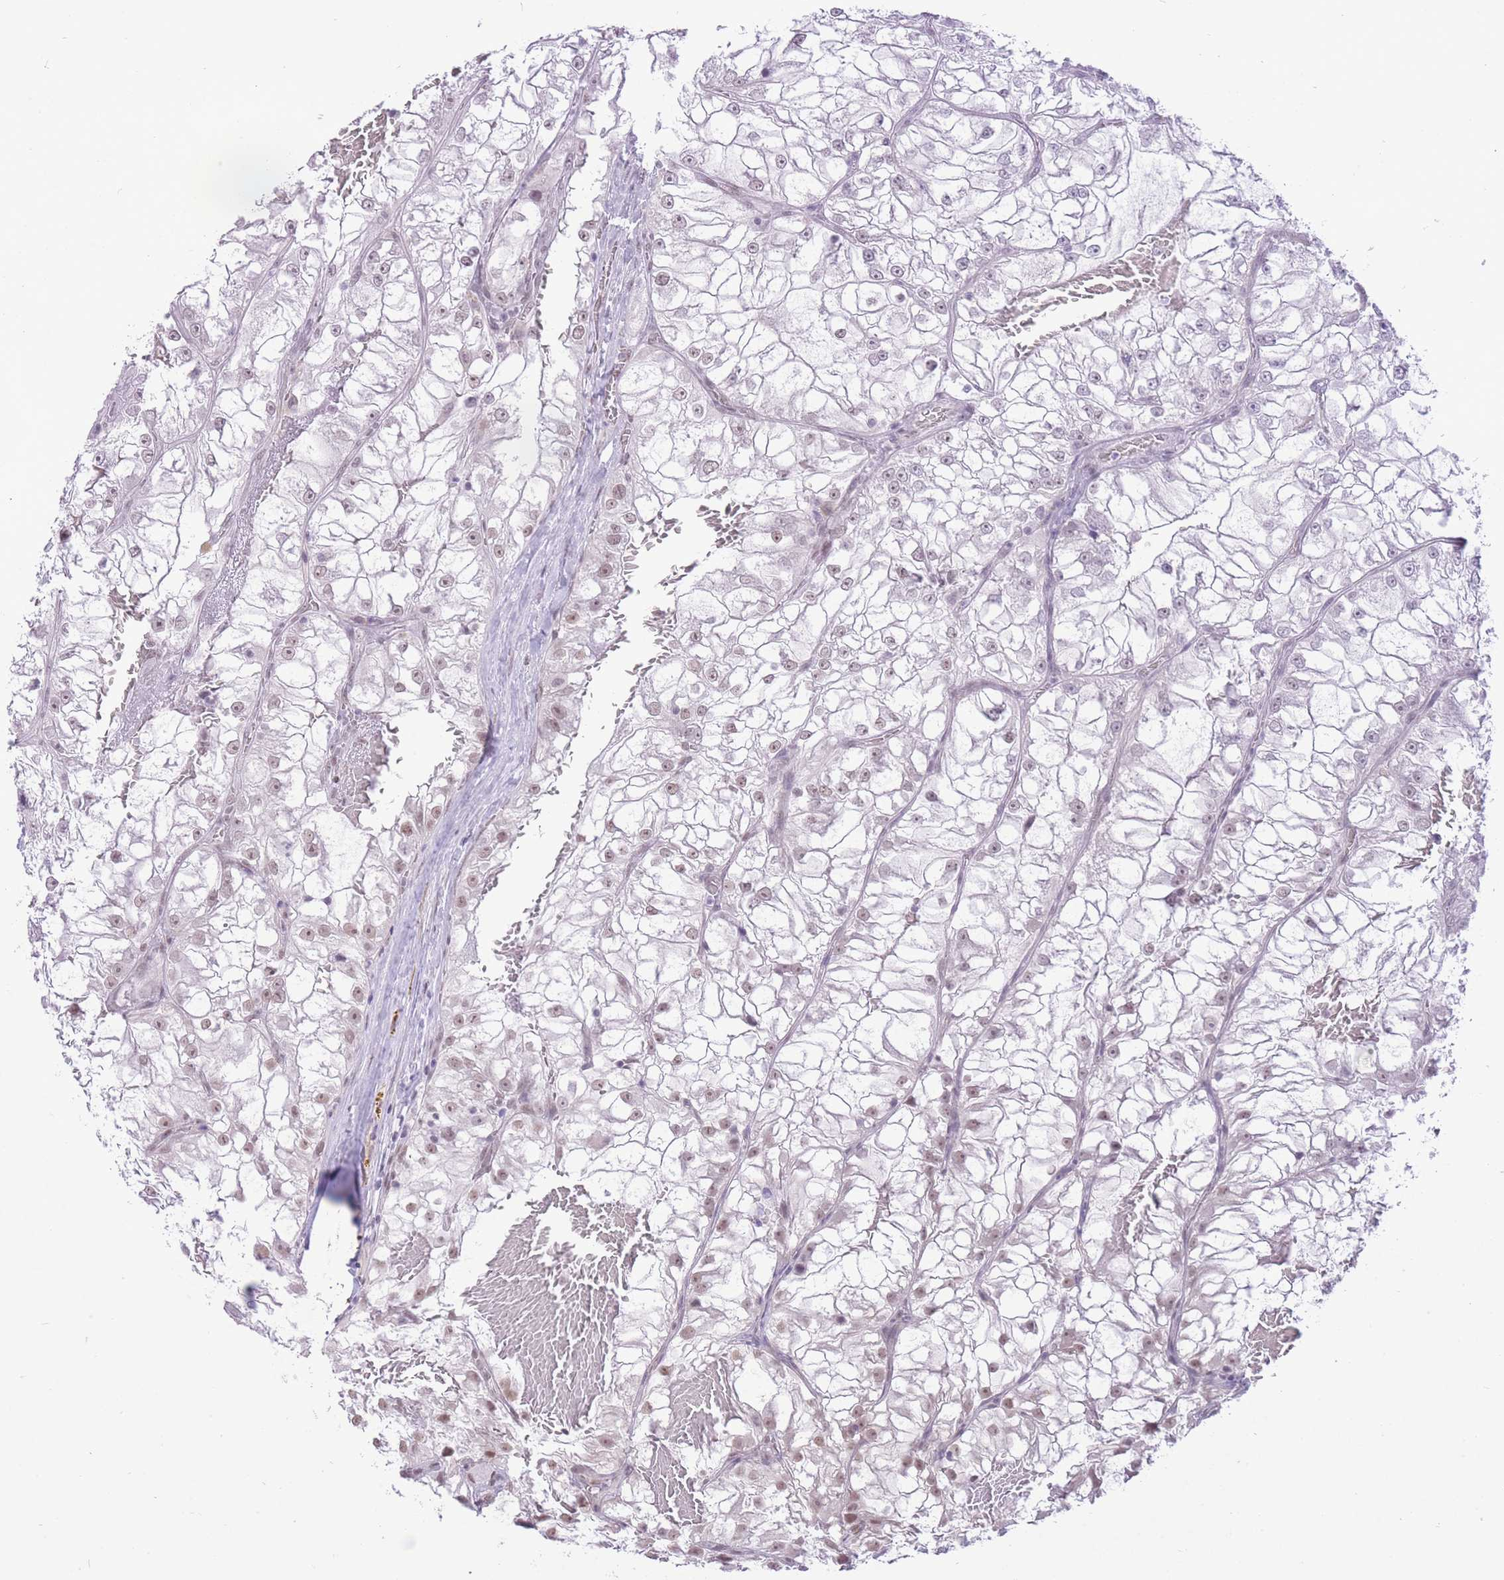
{"staining": {"intensity": "moderate", "quantity": "<25%", "location": "nuclear"}, "tissue": "renal cancer", "cell_type": "Tumor cells", "image_type": "cancer", "snomed": [{"axis": "morphology", "description": "Adenocarcinoma, NOS"}, {"axis": "topography", "description": "Kidney"}], "caption": "Immunohistochemical staining of renal cancer shows moderate nuclear protein staining in approximately <25% of tumor cells.", "gene": "ZBED5", "patient": {"sex": "female", "age": 72}}